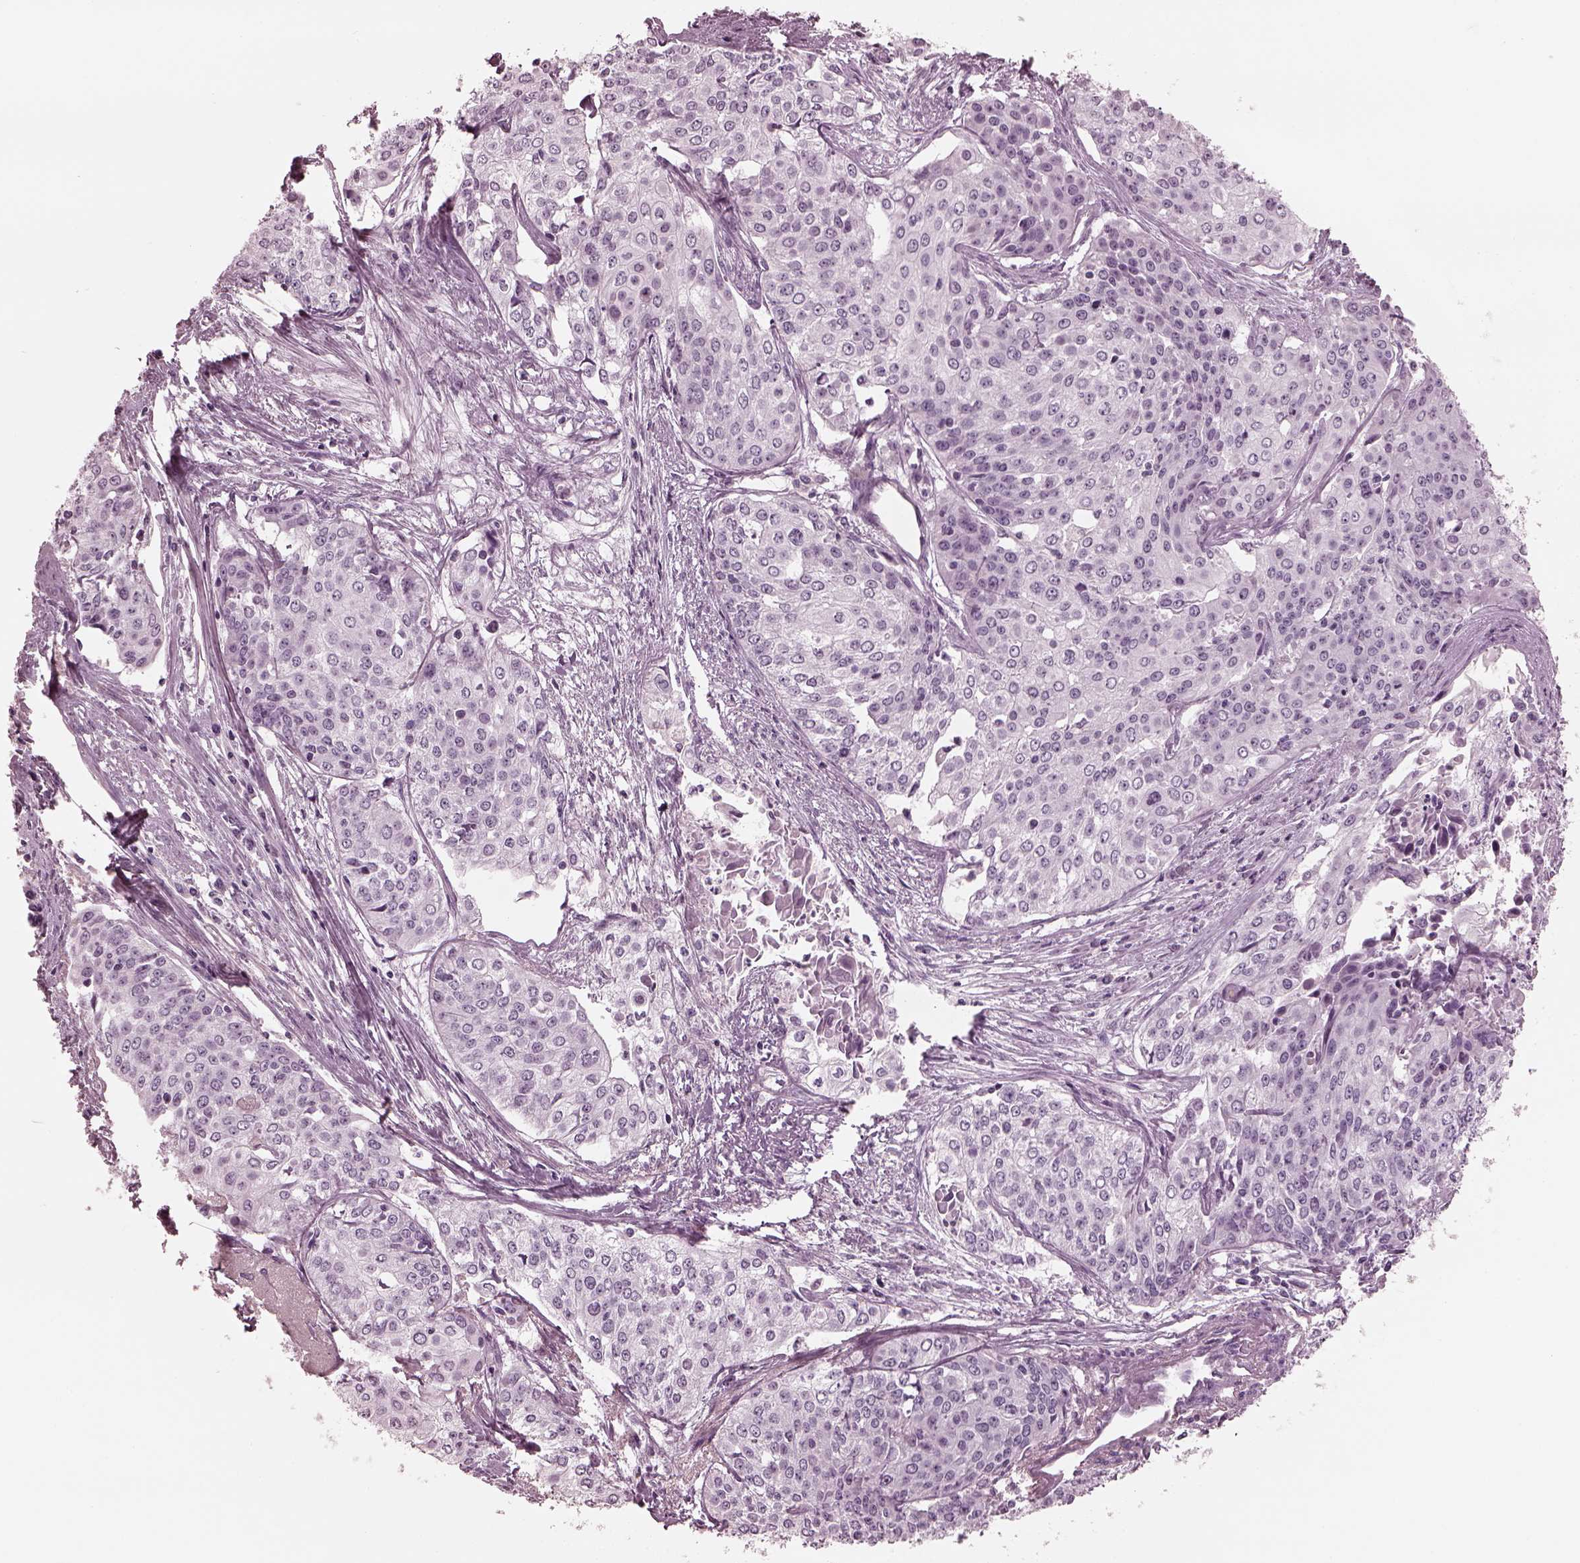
{"staining": {"intensity": "negative", "quantity": "none", "location": "none"}, "tissue": "cervical cancer", "cell_type": "Tumor cells", "image_type": "cancer", "snomed": [{"axis": "morphology", "description": "Squamous cell carcinoma, NOS"}, {"axis": "topography", "description": "Cervix"}], "caption": "High power microscopy histopathology image of an immunohistochemistry (IHC) image of cervical cancer (squamous cell carcinoma), revealing no significant positivity in tumor cells.", "gene": "EIF4E1B", "patient": {"sex": "female", "age": 39}}